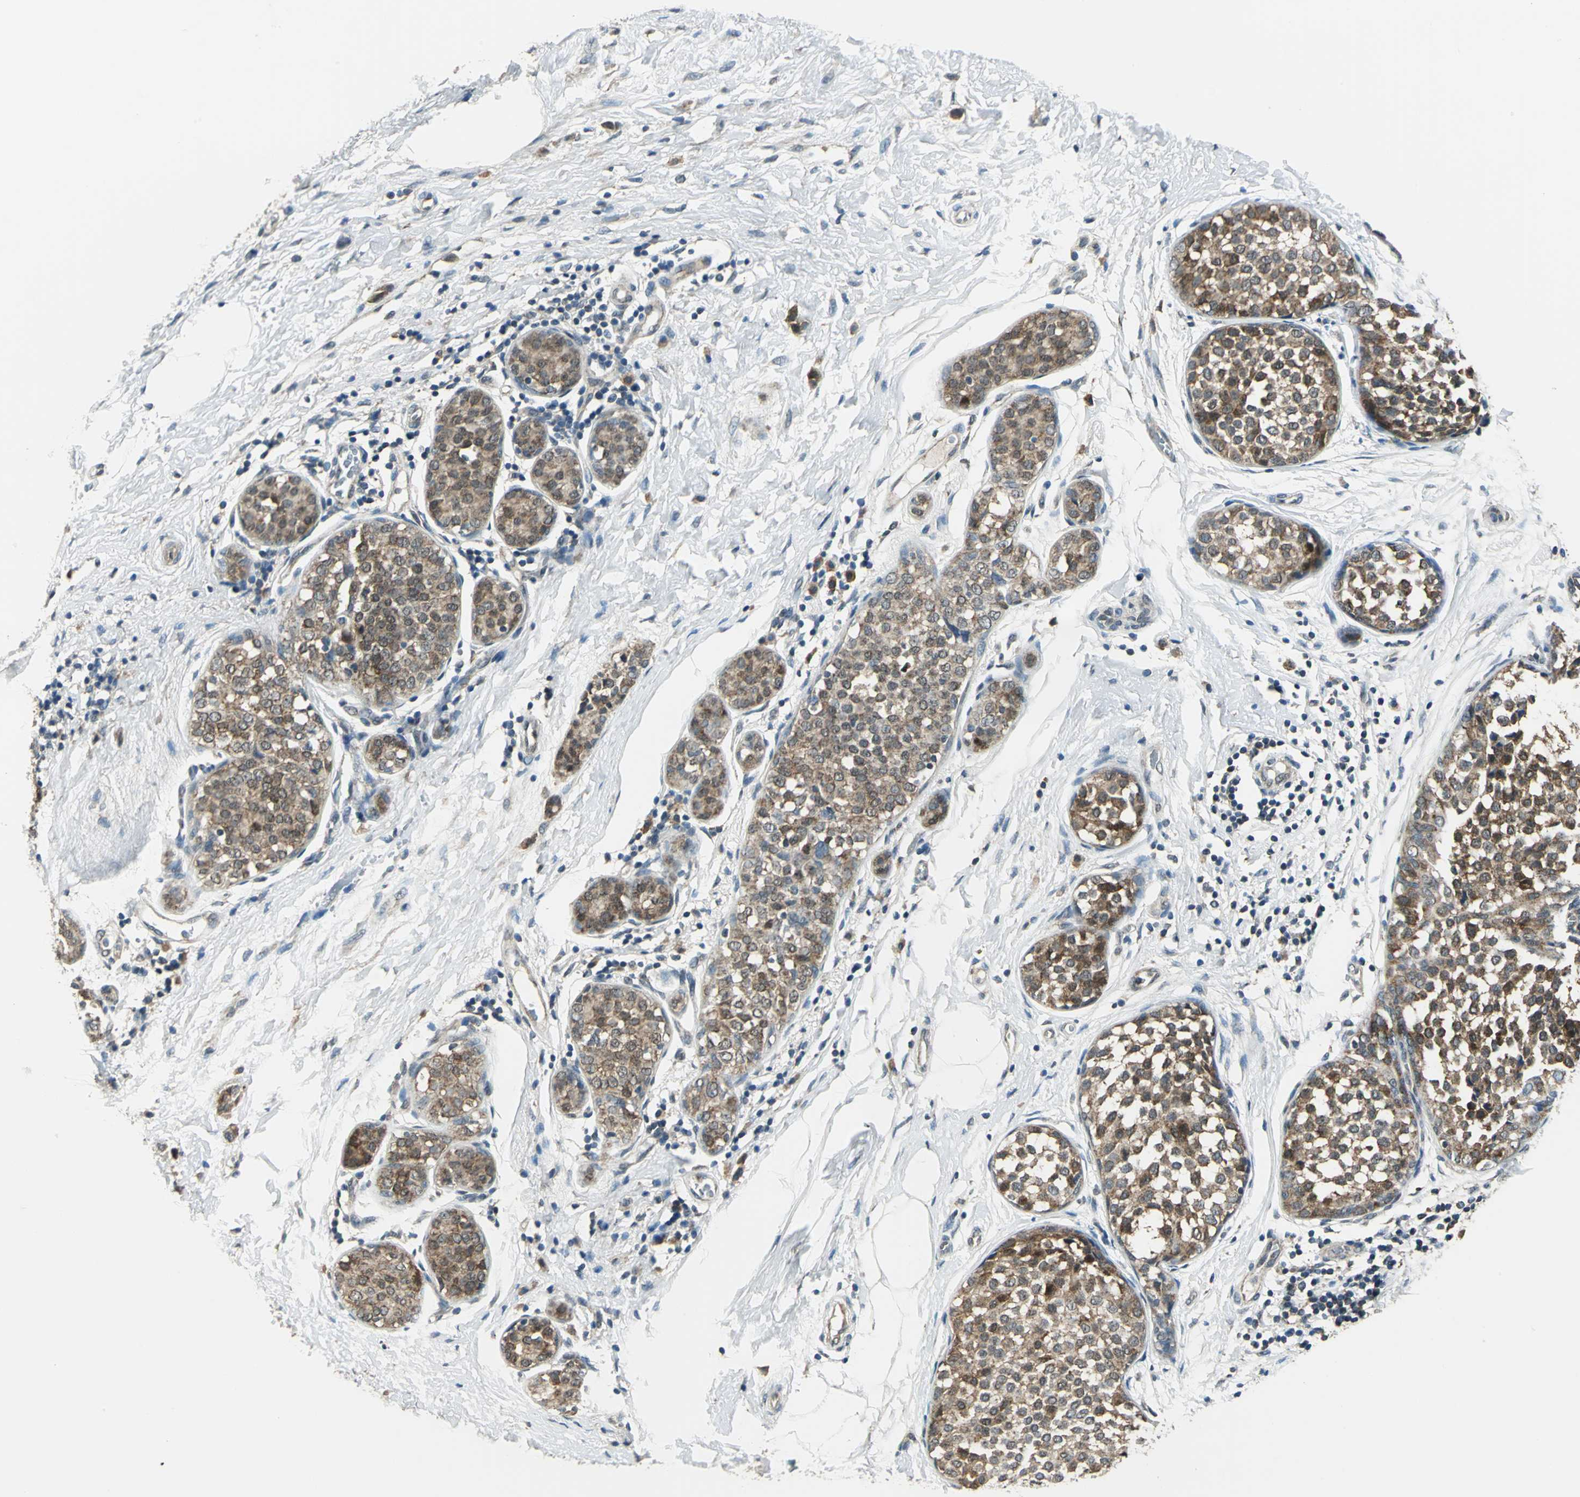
{"staining": {"intensity": "moderate", "quantity": ">75%", "location": "cytoplasmic/membranous"}, "tissue": "breast cancer", "cell_type": "Tumor cells", "image_type": "cancer", "snomed": [{"axis": "morphology", "description": "Lobular carcinoma, in situ"}, {"axis": "morphology", "description": "Lobular carcinoma"}, {"axis": "topography", "description": "Breast"}], "caption": "The micrograph demonstrates a brown stain indicating the presence of a protein in the cytoplasmic/membranous of tumor cells in breast lobular carcinoma.", "gene": "NUDT2", "patient": {"sex": "female", "age": 41}}